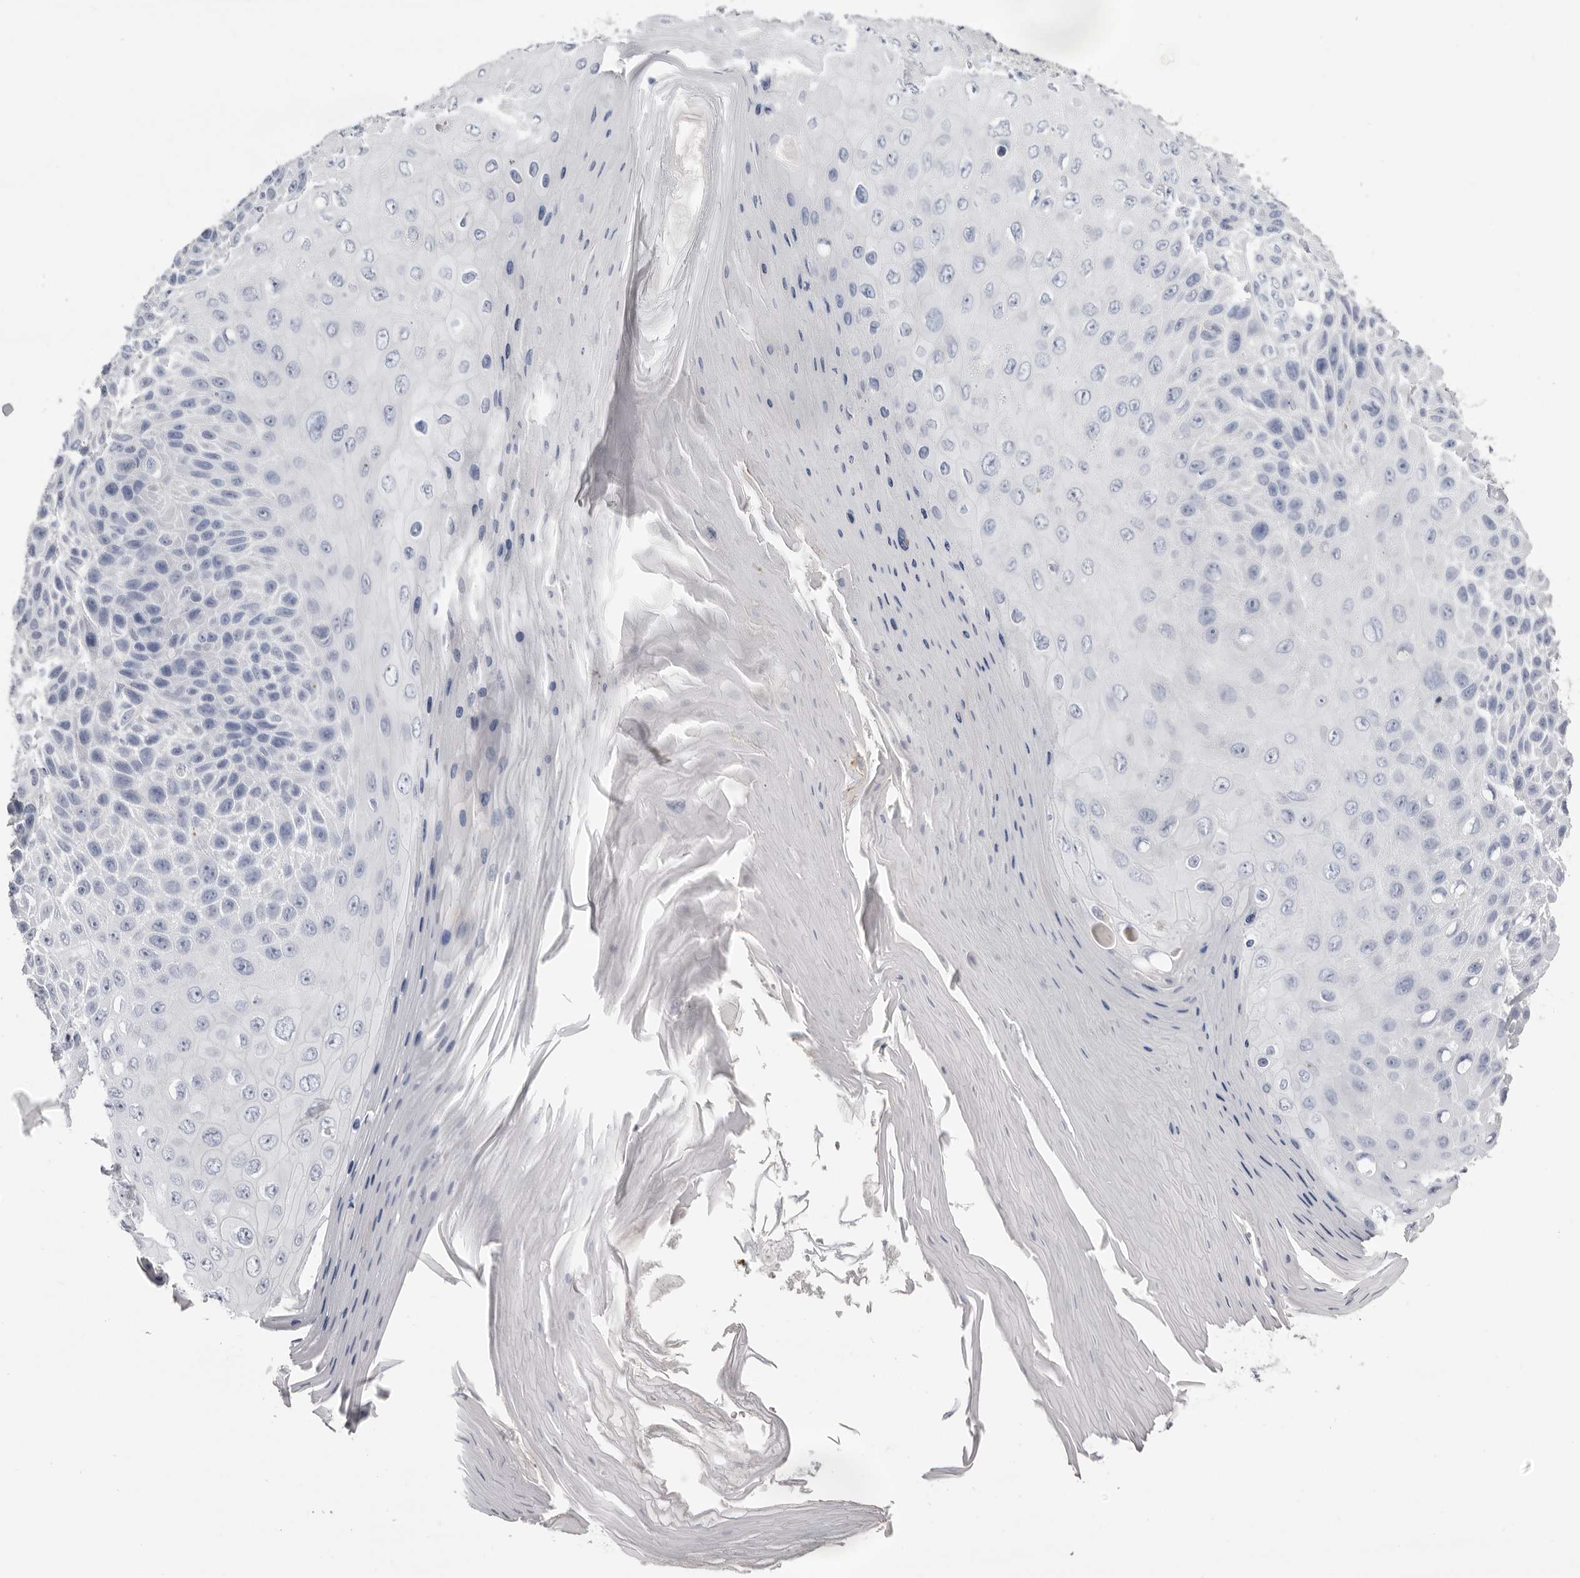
{"staining": {"intensity": "negative", "quantity": "none", "location": "none"}, "tissue": "skin cancer", "cell_type": "Tumor cells", "image_type": "cancer", "snomed": [{"axis": "morphology", "description": "Squamous cell carcinoma, NOS"}, {"axis": "topography", "description": "Skin"}], "caption": "An image of squamous cell carcinoma (skin) stained for a protein demonstrates no brown staining in tumor cells. (DAB (3,3'-diaminobenzidine) IHC, high magnification).", "gene": "LPO", "patient": {"sex": "female", "age": 88}}